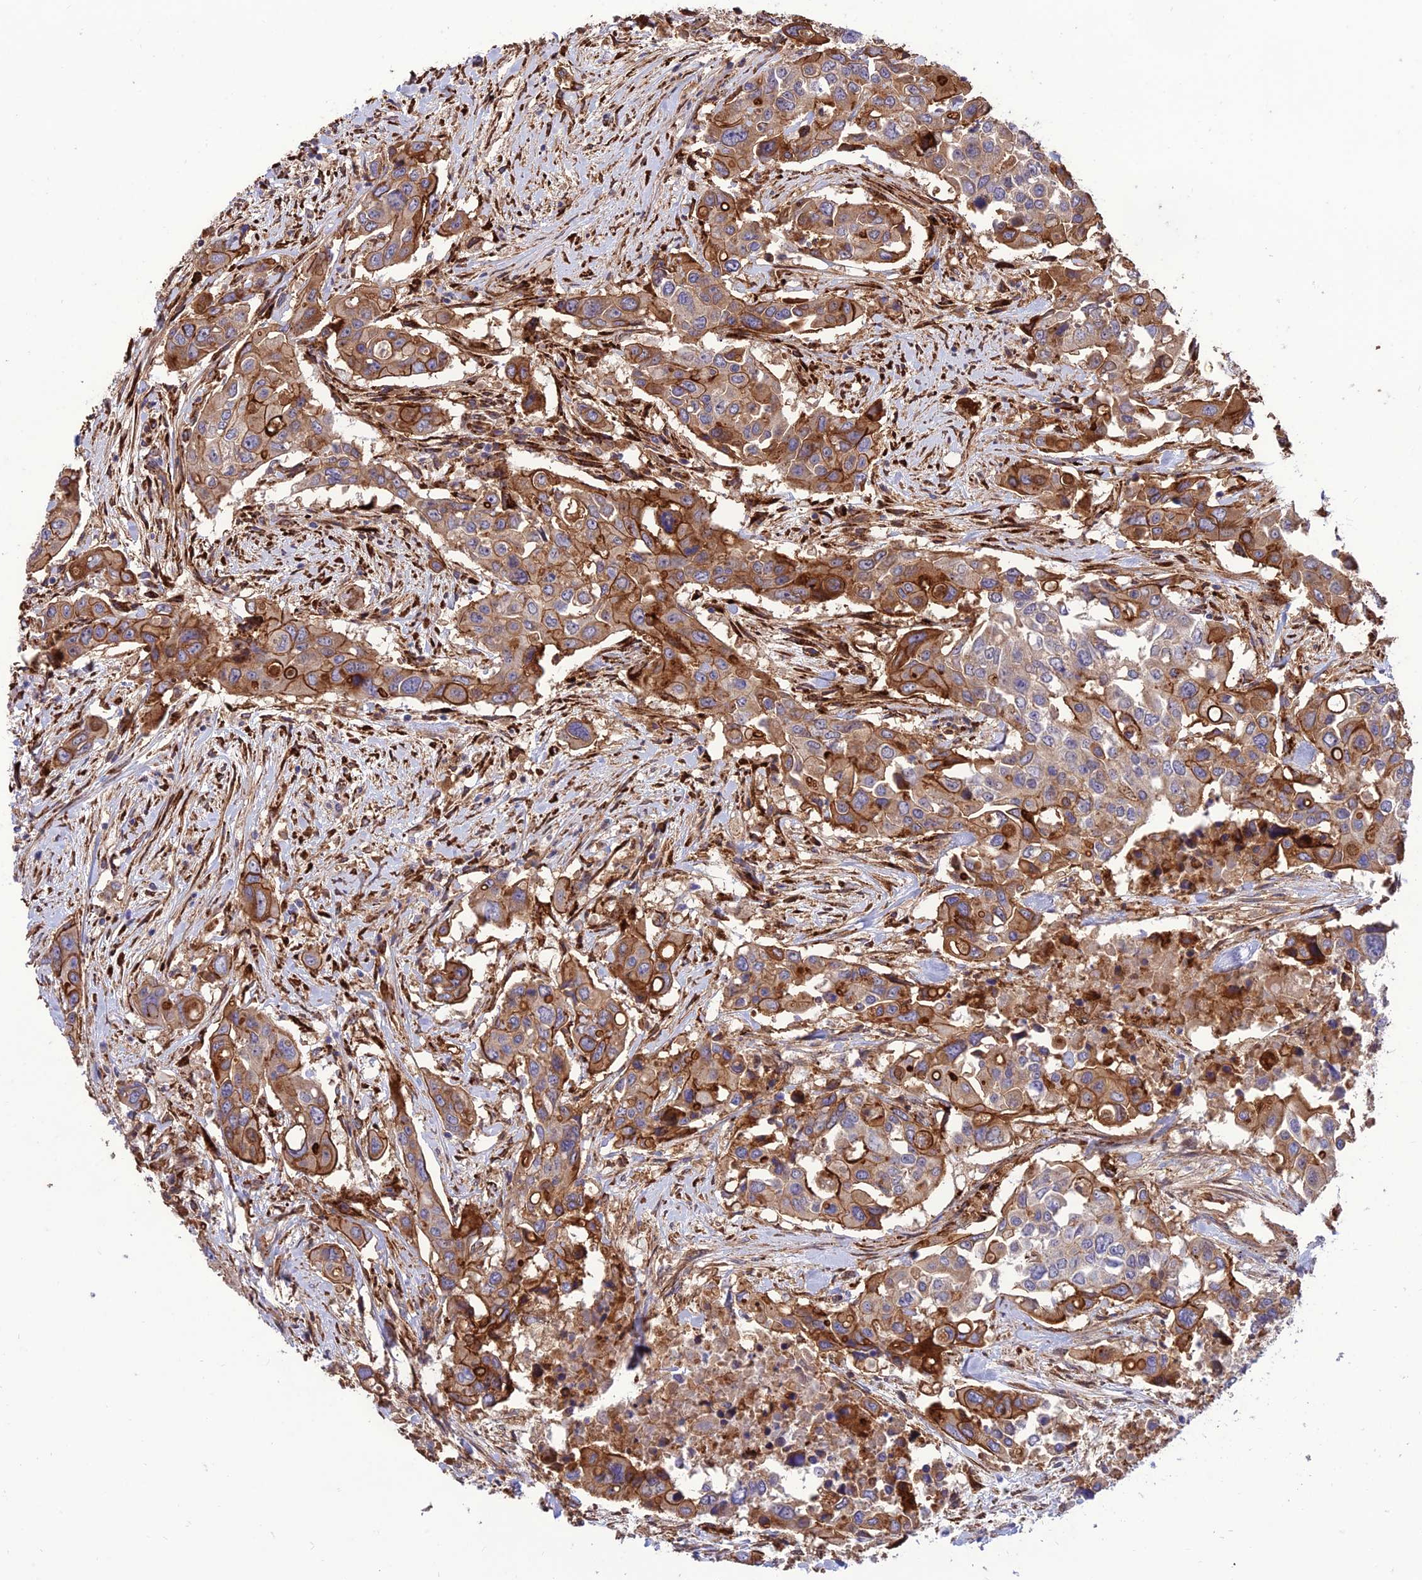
{"staining": {"intensity": "moderate", "quantity": ">75%", "location": "cytoplasmic/membranous"}, "tissue": "colorectal cancer", "cell_type": "Tumor cells", "image_type": "cancer", "snomed": [{"axis": "morphology", "description": "Adenocarcinoma, NOS"}, {"axis": "topography", "description": "Colon"}], "caption": "An IHC image of neoplastic tissue is shown. Protein staining in brown labels moderate cytoplasmic/membranous positivity in colorectal adenocarcinoma within tumor cells.", "gene": "CRTAP", "patient": {"sex": "male", "age": 77}}